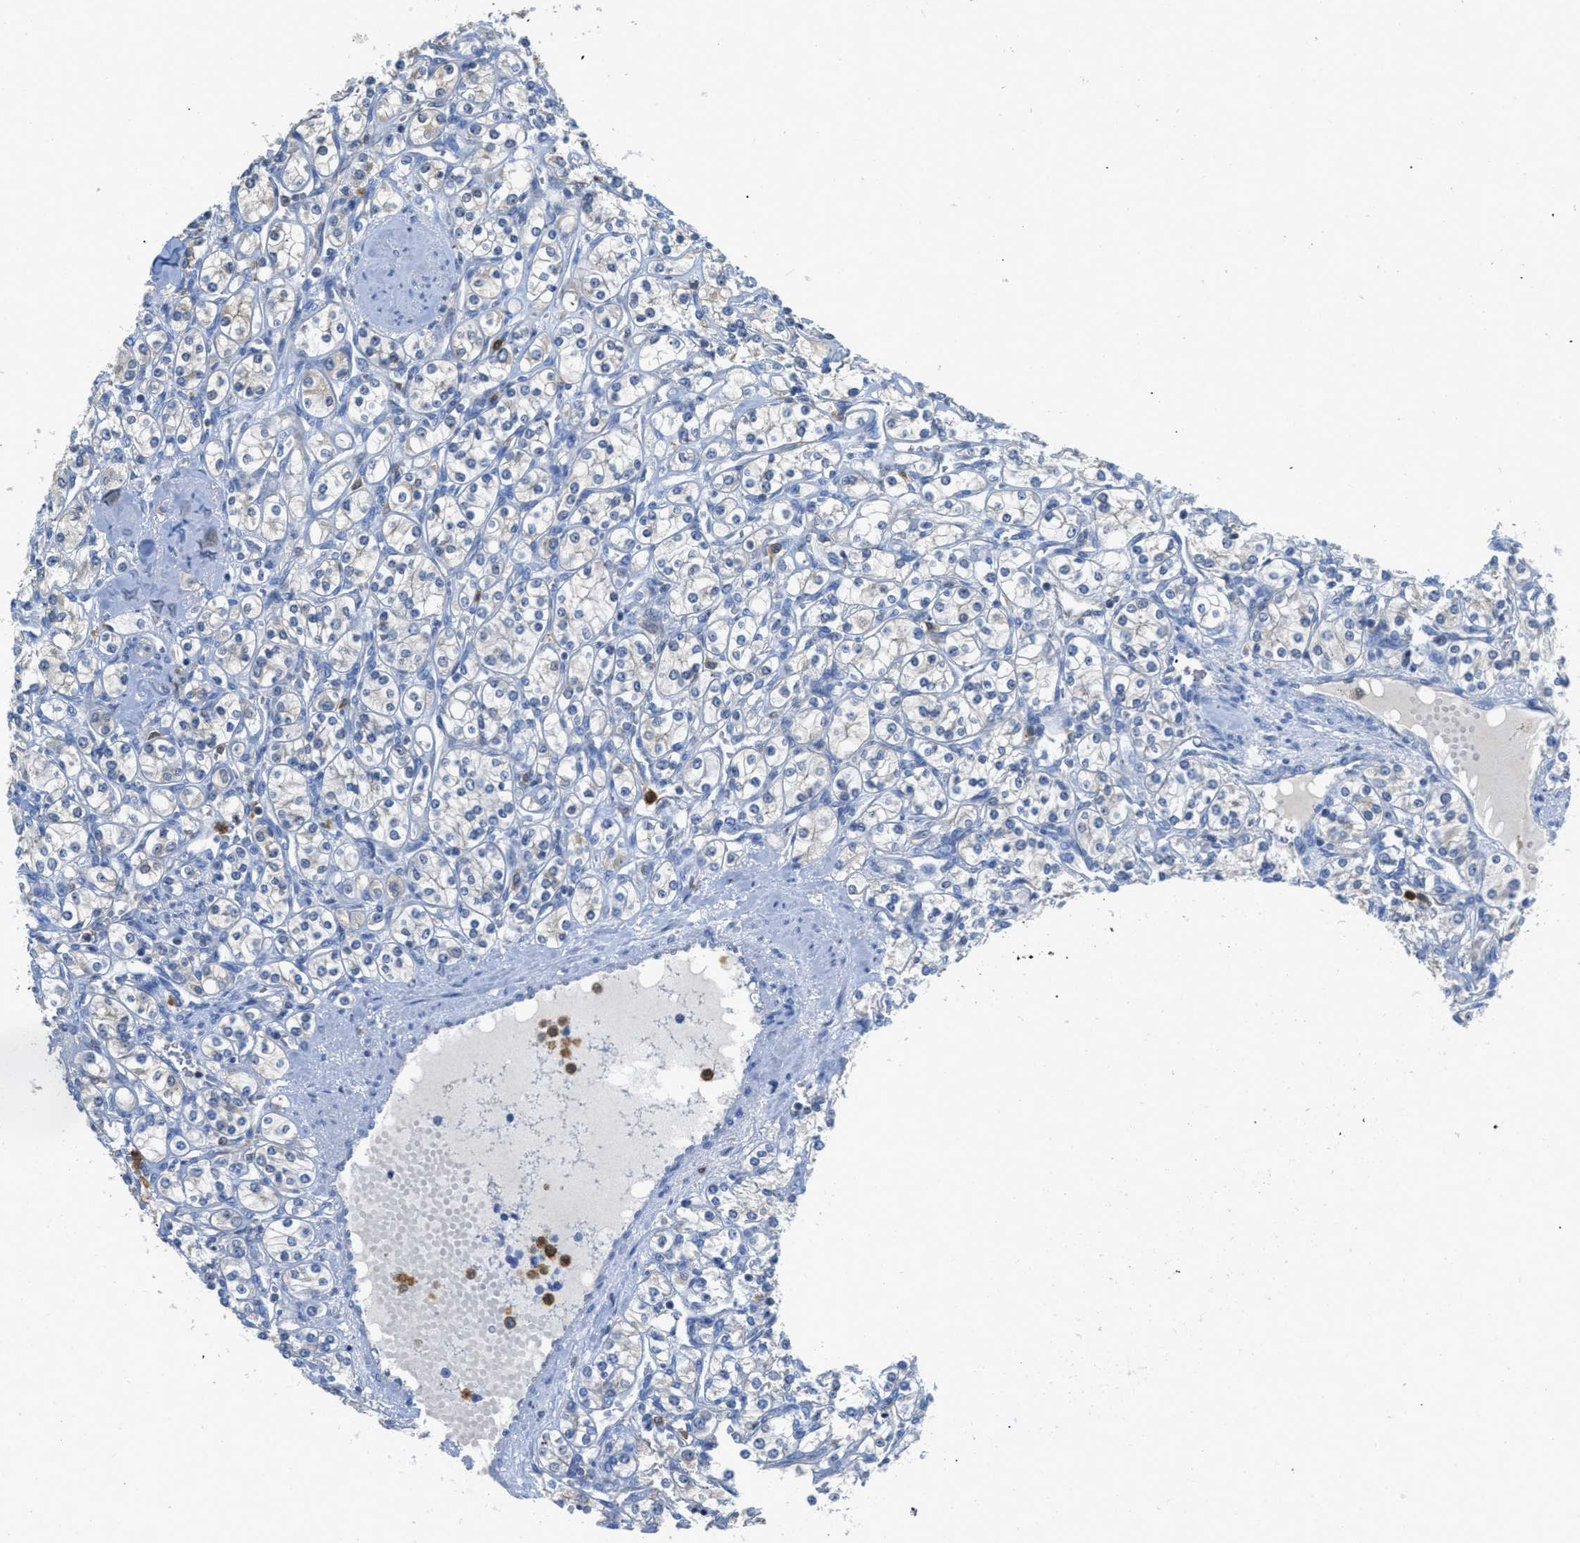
{"staining": {"intensity": "weak", "quantity": "<25%", "location": "cytoplasmic/membranous"}, "tissue": "renal cancer", "cell_type": "Tumor cells", "image_type": "cancer", "snomed": [{"axis": "morphology", "description": "Adenocarcinoma, NOS"}, {"axis": "topography", "description": "Kidney"}], "caption": "Immunohistochemistry (IHC) of human renal cancer exhibits no staining in tumor cells.", "gene": "SERPINB1", "patient": {"sex": "male", "age": 77}}